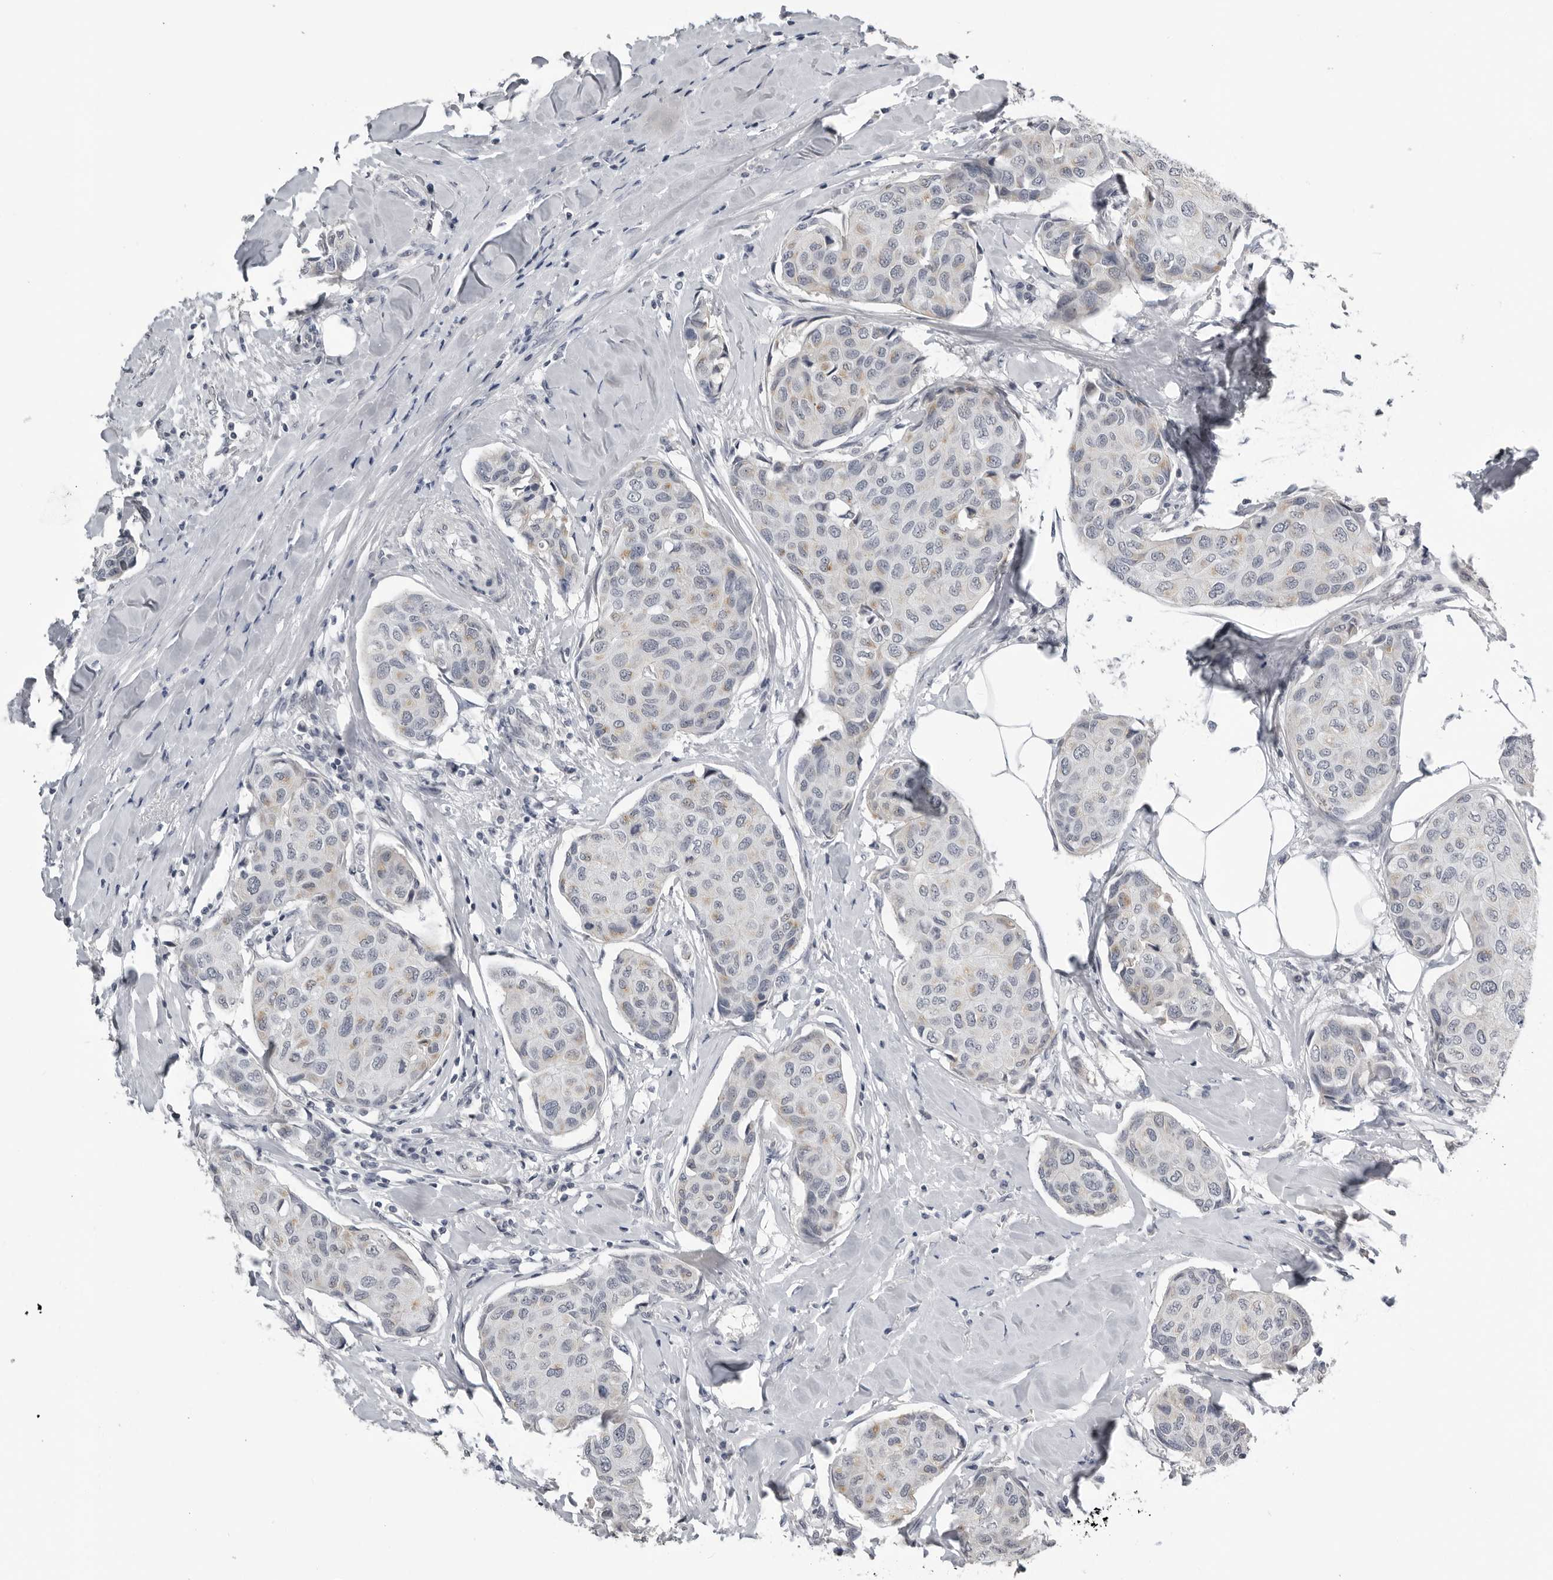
{"staining": {"intensity": "negative", "quantity": "none", "location": "none"}, "tissue": "breast cancer", "cell_type": "Tumor cells", "image_type": "cancer", "snomed": [{"axis": "morphology", "description": "Duct carcinoma"}, {"axis": "topography", "description": "Breast"}], "caption": "Immunohistochemistry image of human invasive ductal carcinoma (breast) stained for a protein (brown), which shows no staining in tumor cells.", "gene": "PRRX2", "patient": {"sex": "female", "age": 80}}